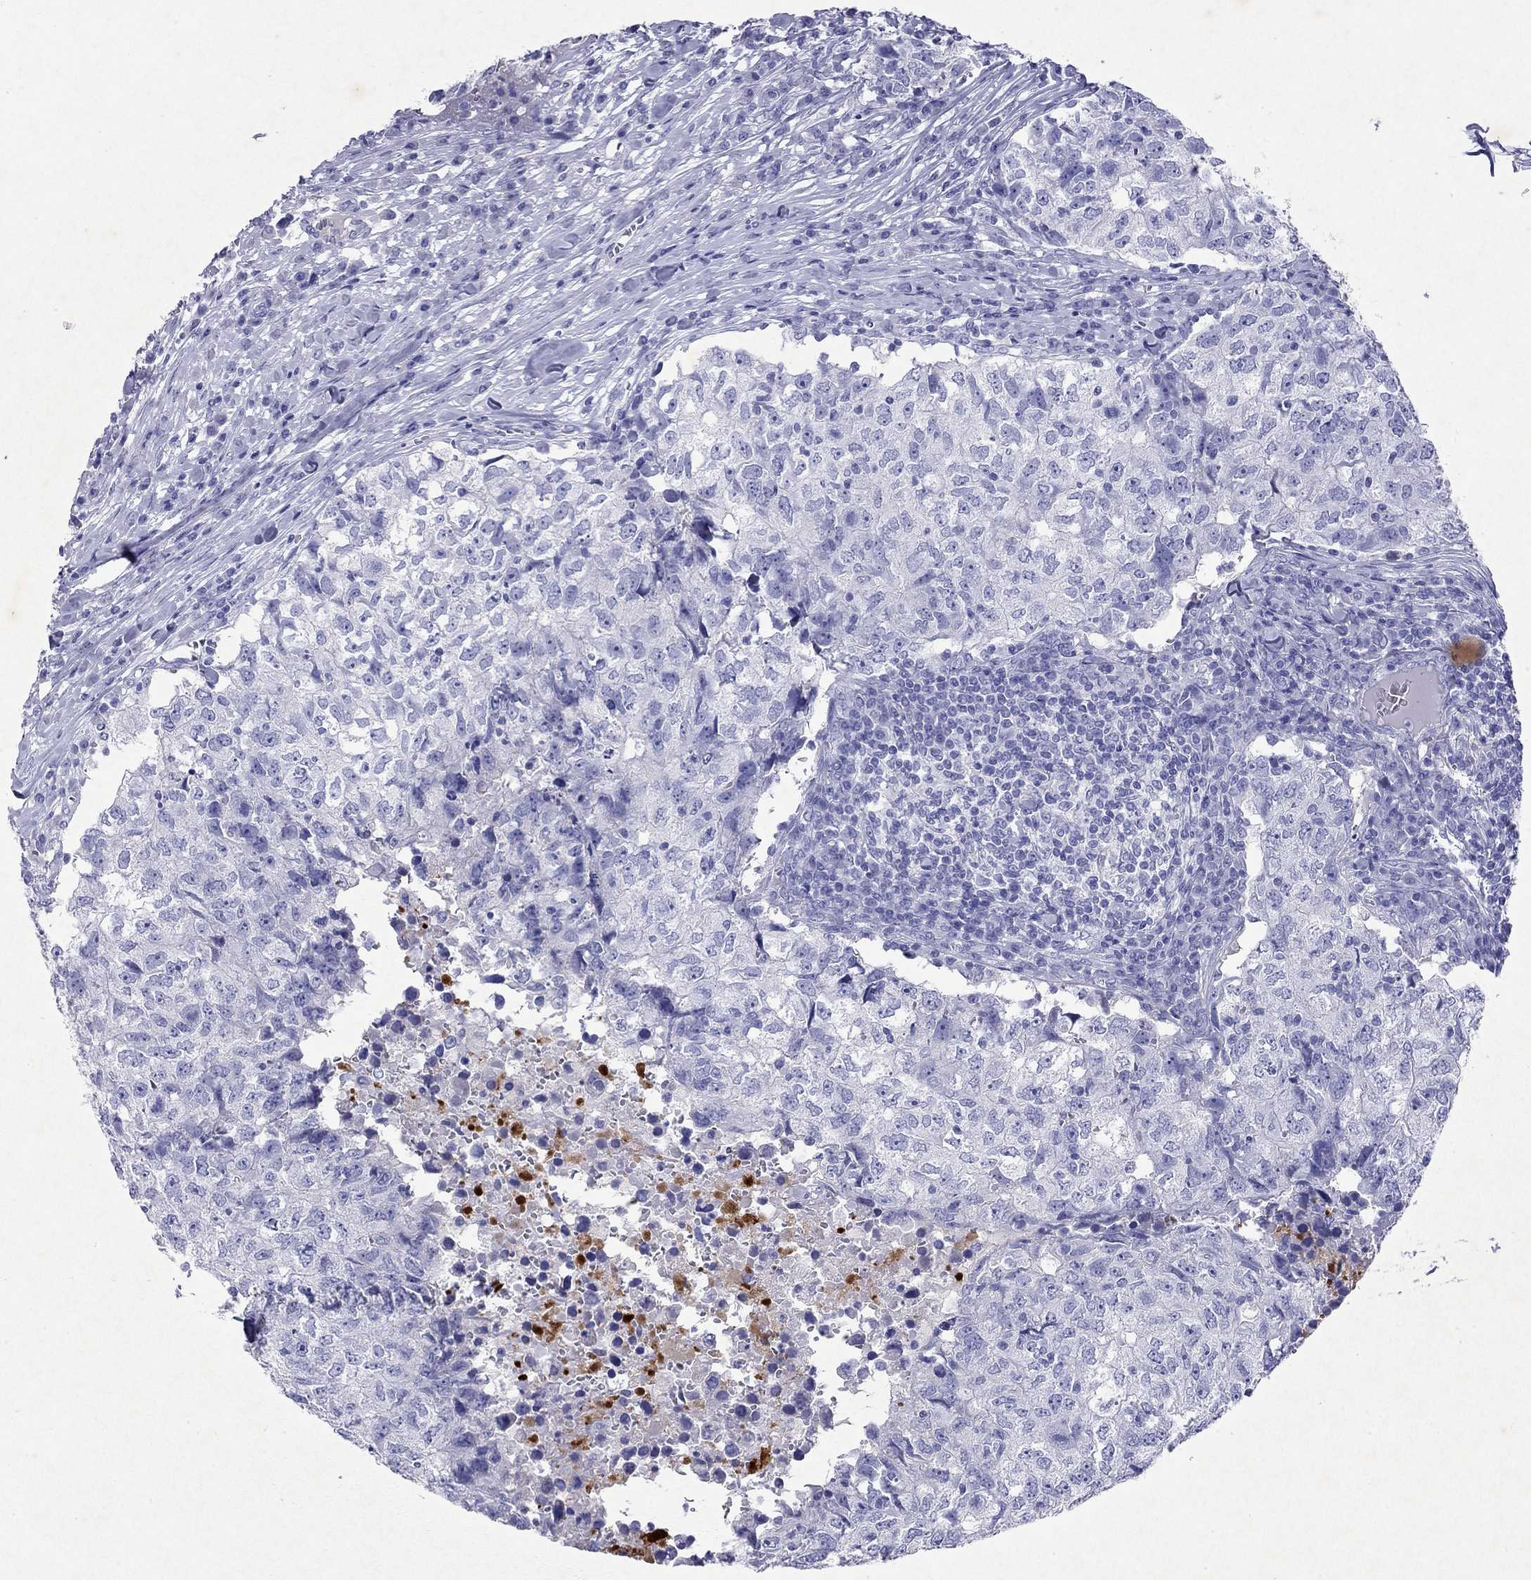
{"staining": {"intensity": "negative", "quantity": "none", "location": "none"}, "tissue": "breast cancer", "cell_type": "Tumor cells", "image_type": "cancer", "snomed": [{"axis": "morphology", "description": "Duct carcinoma"}, {"axis": "topography", "description": "Breast"}], "caption": "IHC of breast infiltrating ductal carcinoma reveals no staining in tumor cells. The staining was performed using DAB to visualize the protein expression in brown, while the nuclei were stained in blue with hematoxylin (Magnification: 20x).", "gene": "ARMC12", "patient": {"sex": "female", "age": 30}}